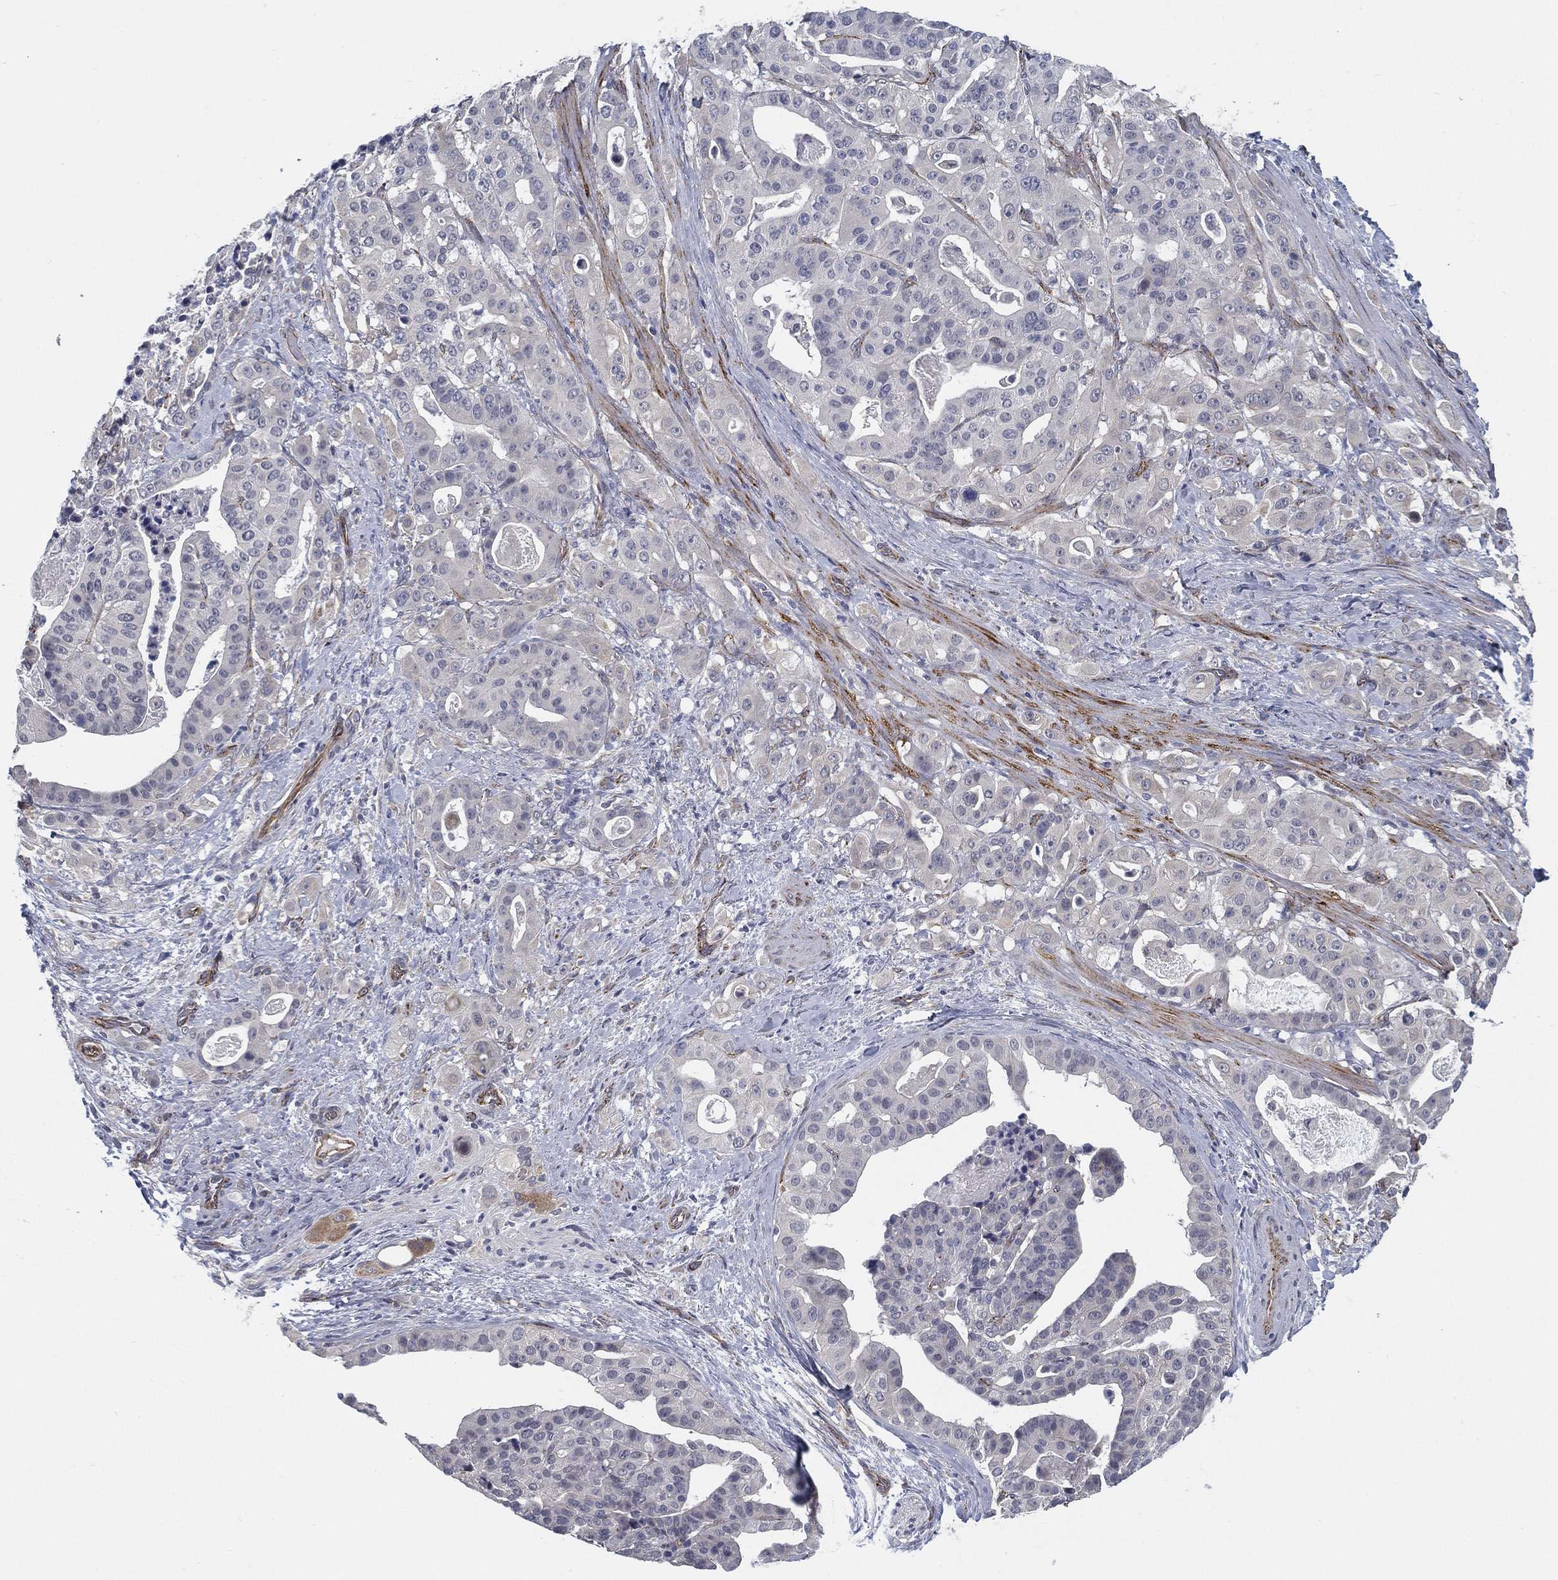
{"staining": {"intensity": "negative", "quantity": "none", "location": "none"}, "tissue": "stomach cancer", "cell_type": "Tumor cells", "image_type": "cancer", "snomed": [{"axis": "morphology", "description": "Adenocarcinoma, NOS"}, {"axis": "topography", "description": "Stomach"}], "caption": "Stomach cancer was stained to show a protein in brown. There is no significant expression in tumor cells.", "gene": "LRRC56", "patient": {"sex": "male", "age": 48}}